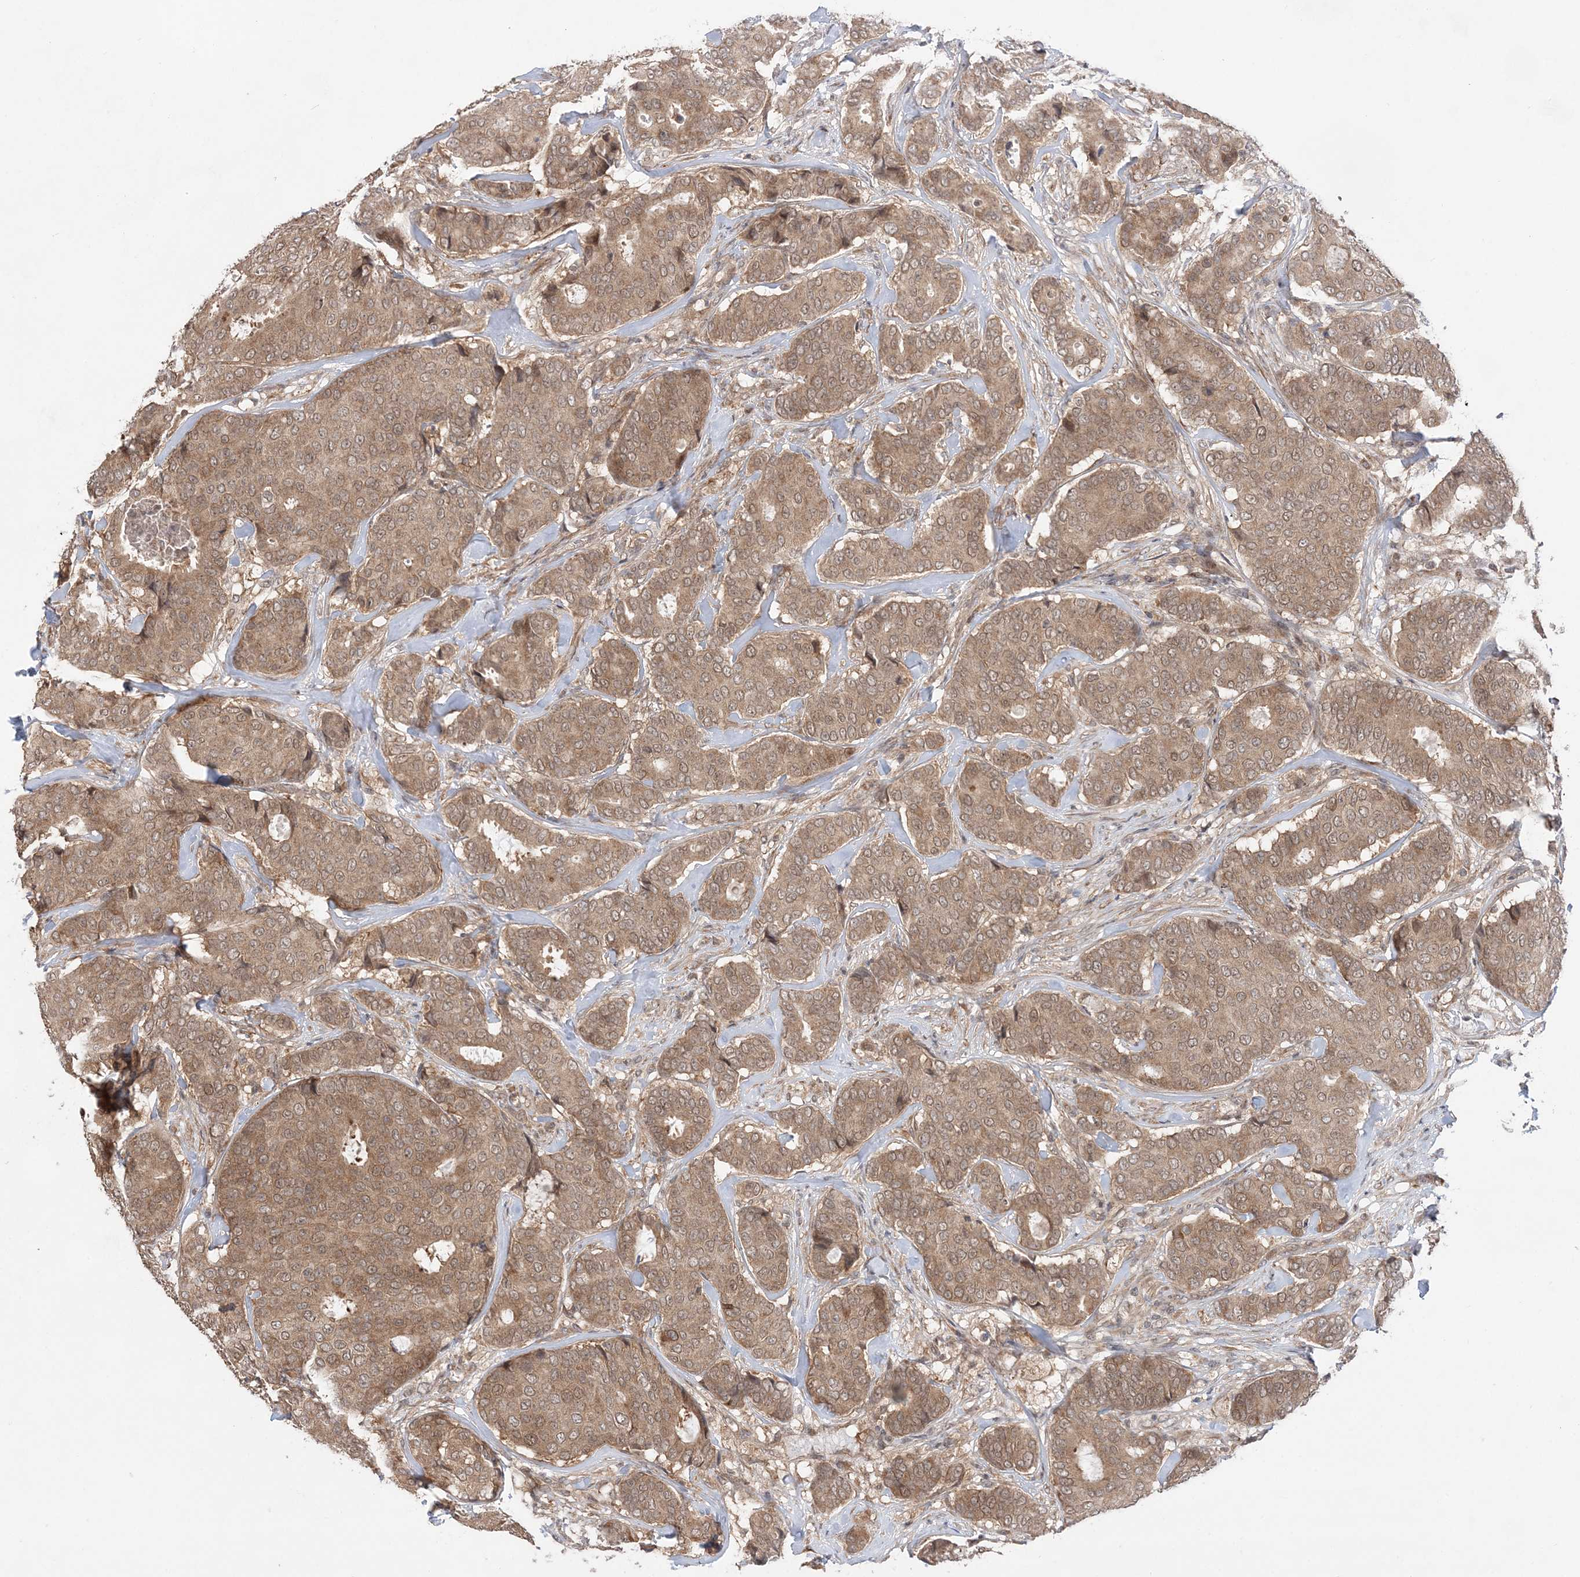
{"staining": {"intensity": "moderate", "quantity": ">75%", "location": "cytoplasmic/membranous,nuclear"}, "tissue": "breast cancer", "cell_type": "Tumor cells", "image_type": "cancer", "snomed": [{"axis": "morphology", "description": "Duct carcinoma"}, {"axis": "topography", "description": "Breast"}], "caption": "Breast intraductal carcinoma stained for a protein reveals moderate cytoplasmic/membranous and nuclear positivity in tumor cells.", "gene": "ANAPC15", "patient": {"sex": "female", "age": 75}}